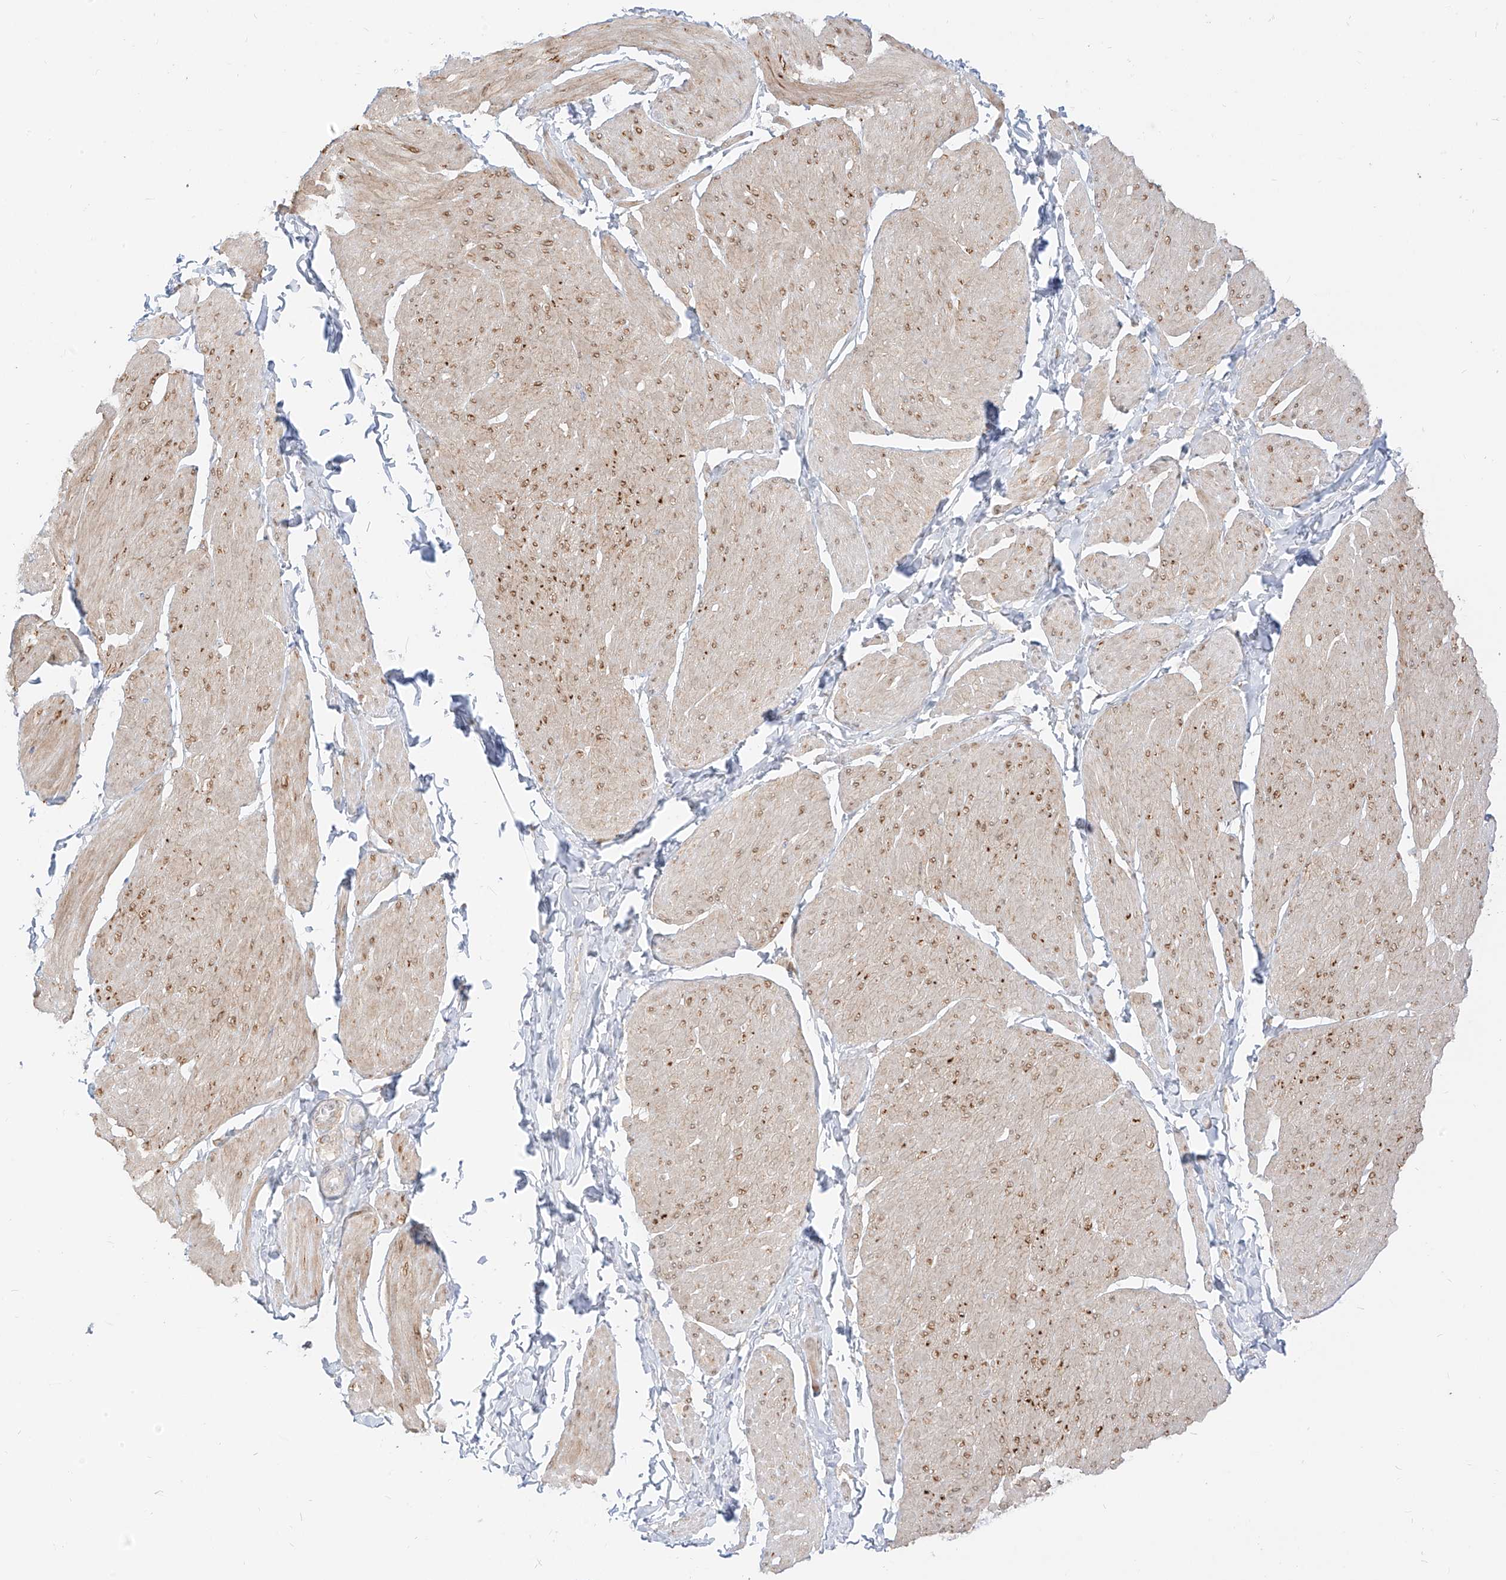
{"staining": {"intensity": "weak", "quantity": "25%-75%", "location": "cytoplasmic/membranous,nuclear"}, "tissue": "smooth muscle", "cell_type": "Smooth muscle cells", "image_type": "normal", "snomed": [{"axis": "morphology", "description": "Urothelial carcinoma, High grade"}, {"axis": "topography", "description": "Urinary bladder"}], "caption": "Smooth muscle cells reveal weak cytoplasmic/membranous,nuclear staining in approximately 25%-75% of cells in benign smooth muscle. The staining was performed using DAB (3,3'-diaminobenzidine) to visualize the protein expression in brown, while the nuclei were stained in blue with hematoxylin (Magnification: 20x).", "gene": "ZIM3", "patient": {"sex": "male", "age": 46}}